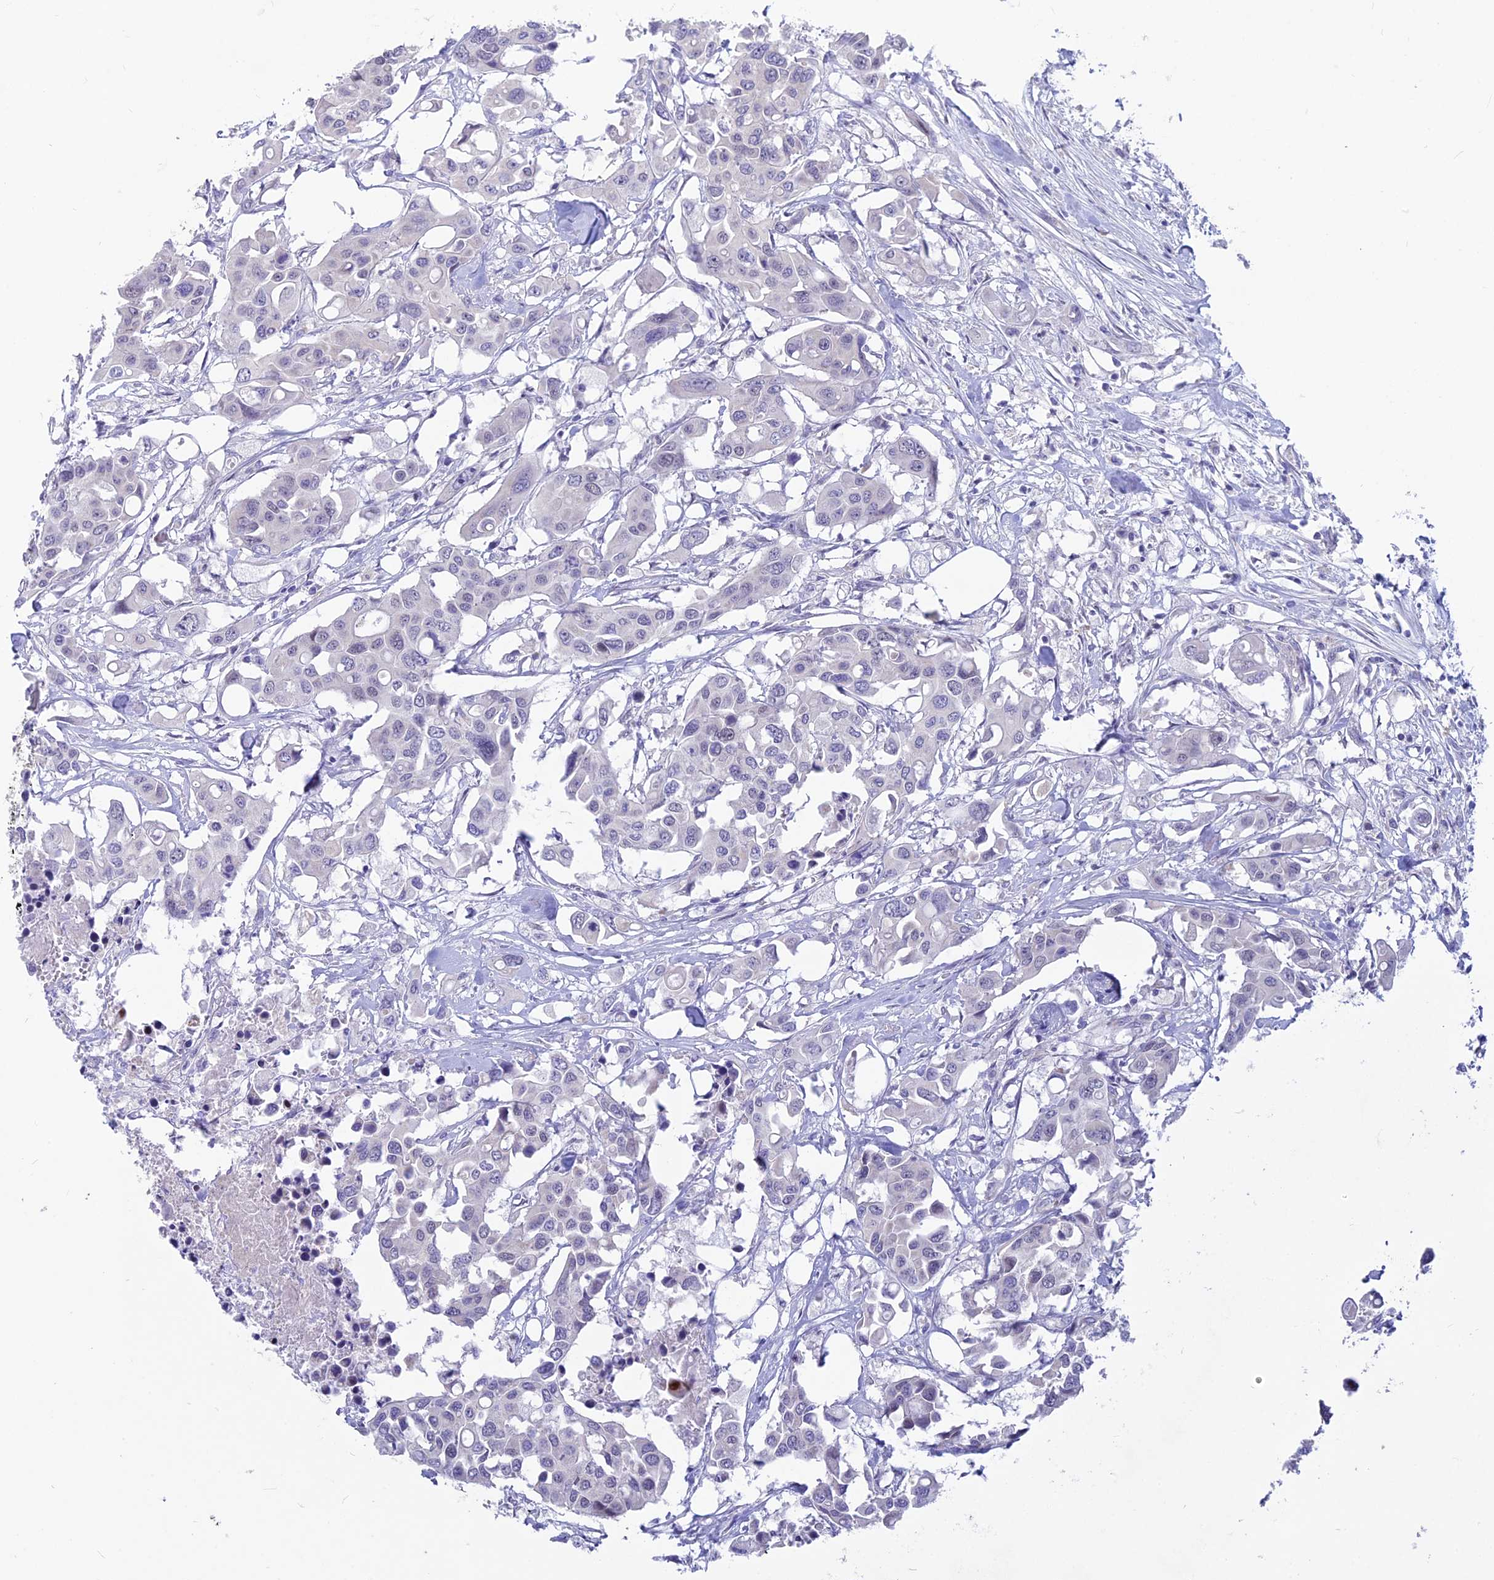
{"staining": {"intensity": "negative", "quantity": "none", "location": "none"}, "tissue": "colorectal cancer", "cell_type": "Tumor cells", "image_type": "cancer", "snomed": [{"axis": "morphology", "description": "Adenocarcinoma, NOS"}, {"axis": "topography", "description": "Colon"}], "caption": "Immunohistochemistry (IHC) histopathology image of neoplastic tissue: colorectal adenocarcinoma stained with DAB exhibits no significant protein staining in tumor cells.", "gene": "SNTN", "patient": {"sex": "male", "age": 77}}